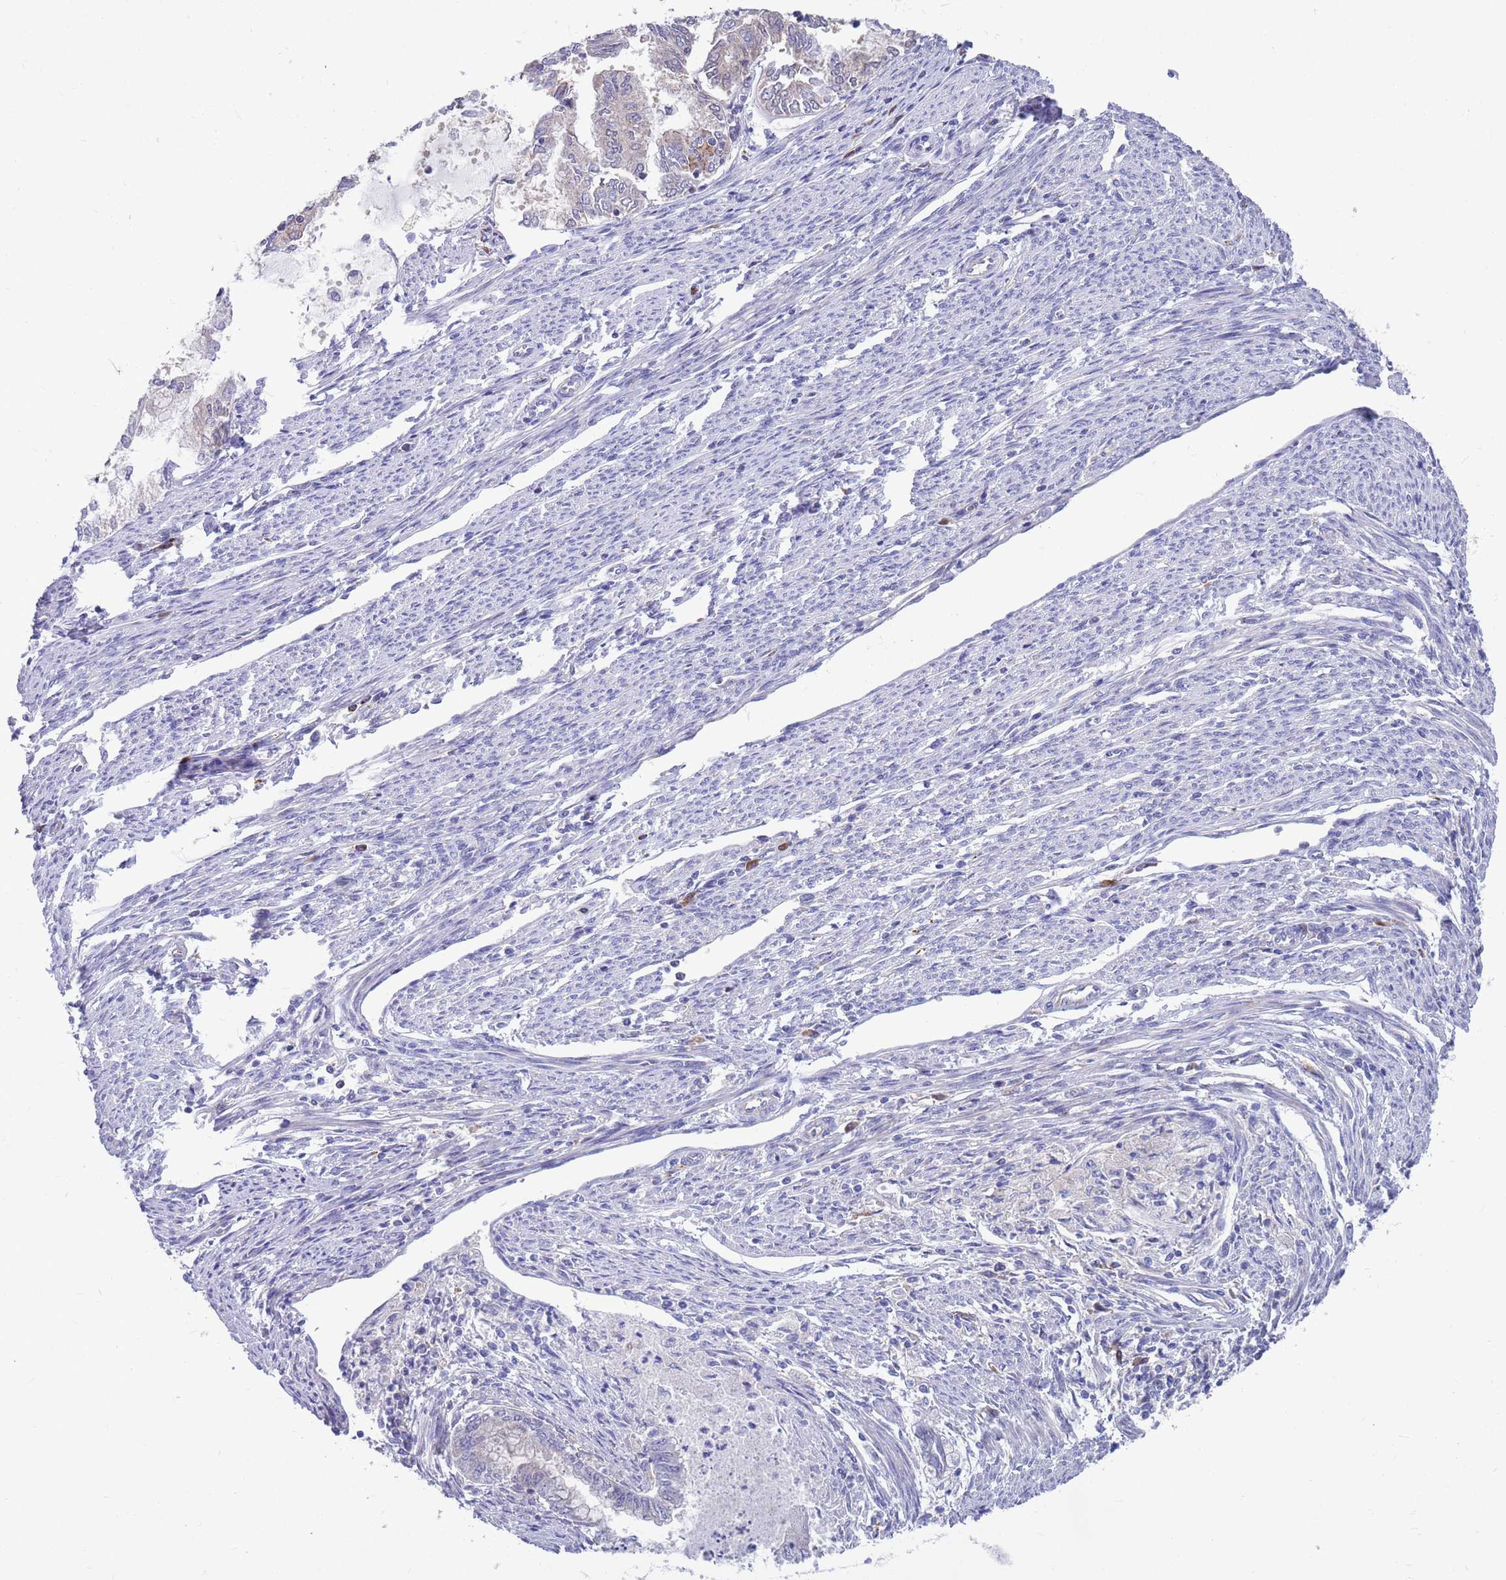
{"staining": {"intensity": "negative", "quantity": "none", "location": "none"}, "tissue": "endometrial cancer", "cell_type": "Tumor cells", "image_type": "cancer", "snomed": [{"axis": "morphology", "description": "Adenocarcinoma, NOS"}, {"axis": "topography", "description": "Endometrium"}], "caption": "Immunohistochemistry (IHC) photomicrograph of neoplastic tissue: human endometrial adenocarcinoma stained with DAB exhibits no significant protein staining in tumor cells. Nuclei are stained in blue.", "gene": "KLHL29", "patient": {"sex": "female", "age": 79}}